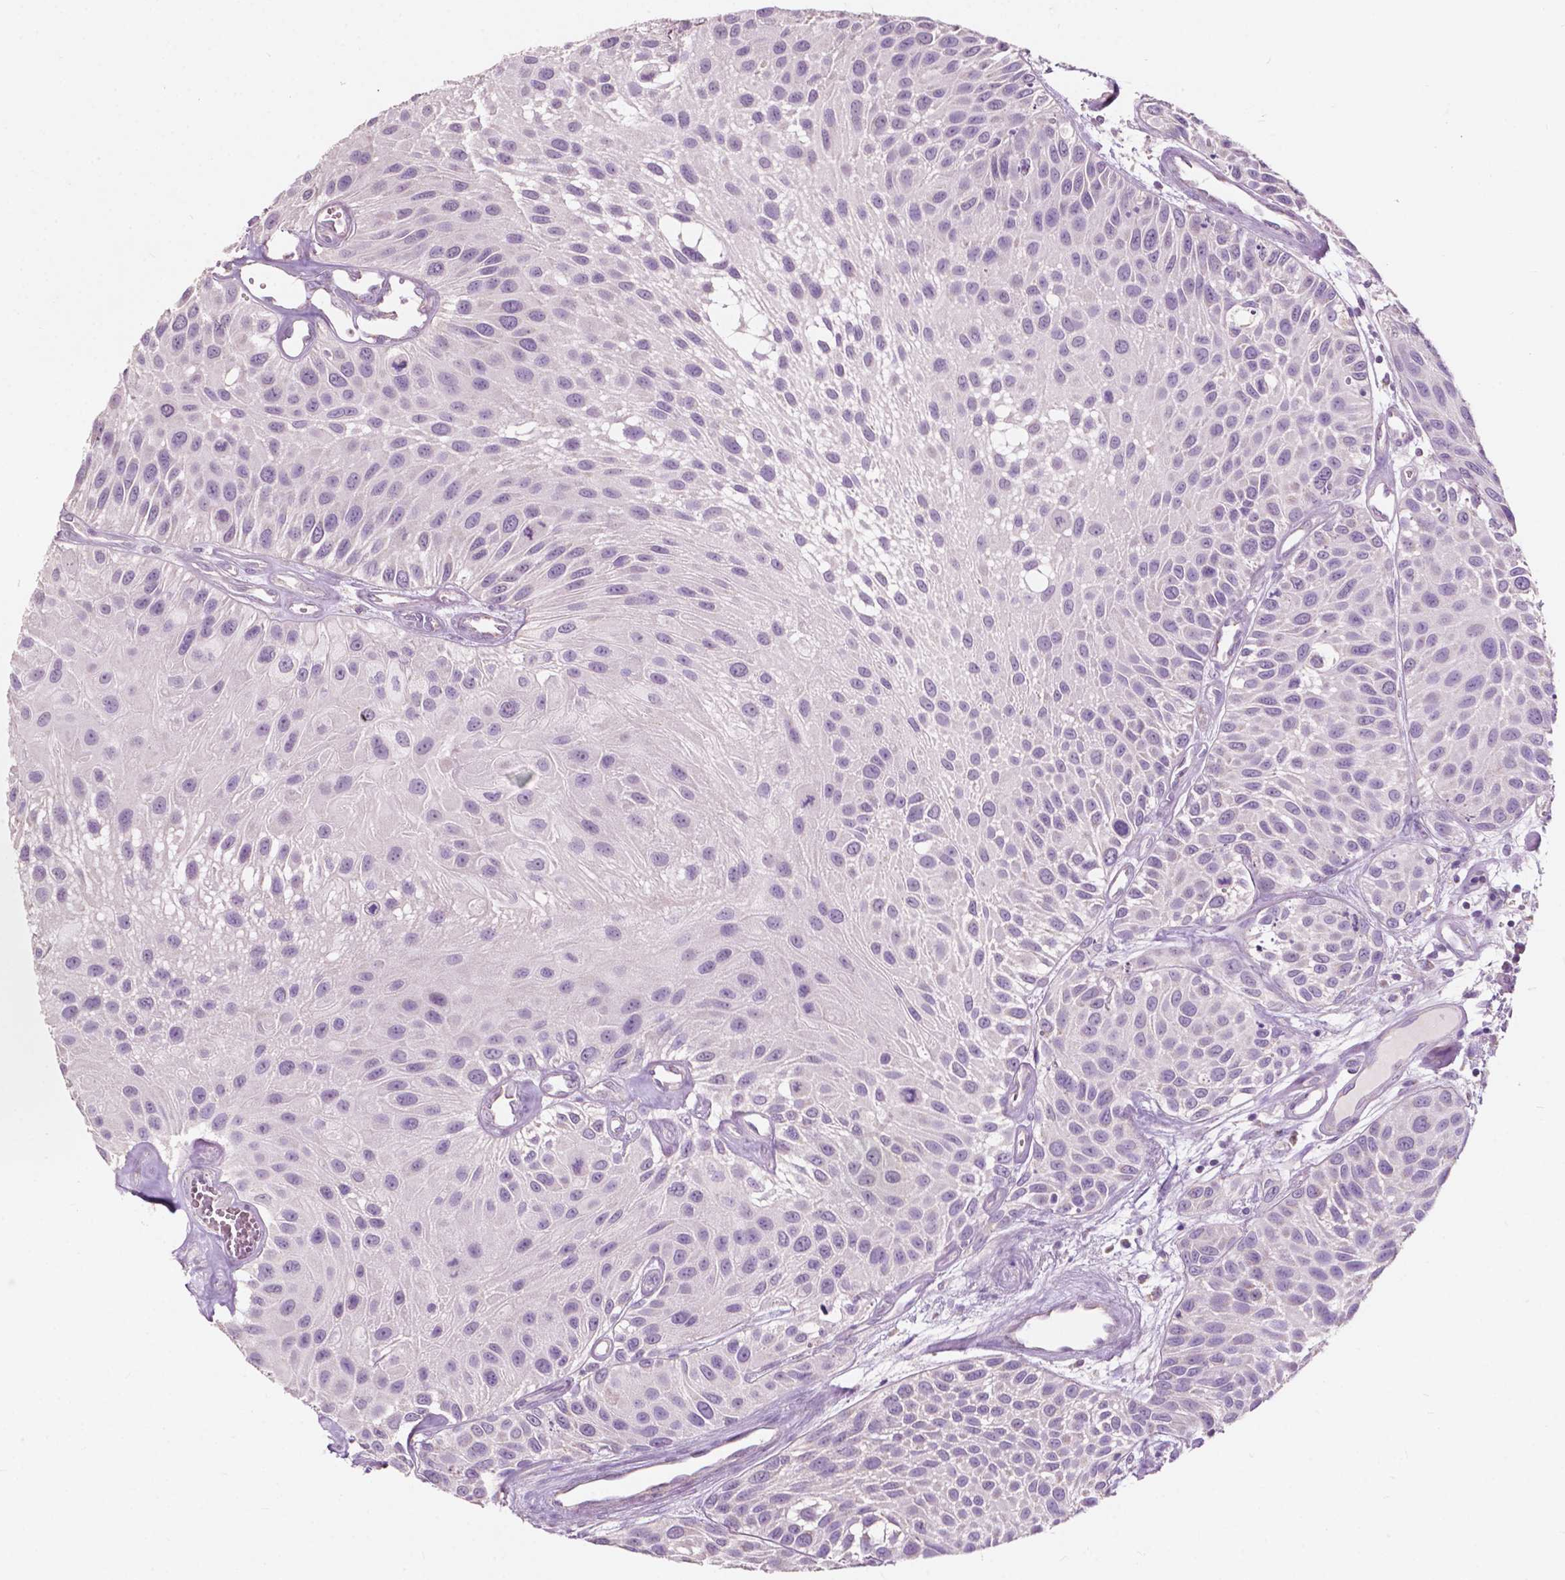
{"staining": {"intensity": "negative", "quantity": "none", "location": "none"}, "tissue": "urothelial cancer", "cell_type": "Tumor cells", "image_type": "cancer", "snomed": [{"axis": "morphology", "description": "Urothelial carcinoma, Low grade"}, {"axis": "topography", "description": "Urinary bladder"}], "caption": "The histopathology image displays no staining of tumor cells in urothelial carcinoma (low-grade).", "gene": "NDUFS1", "patient": {"sex": "female", "age": 87}}